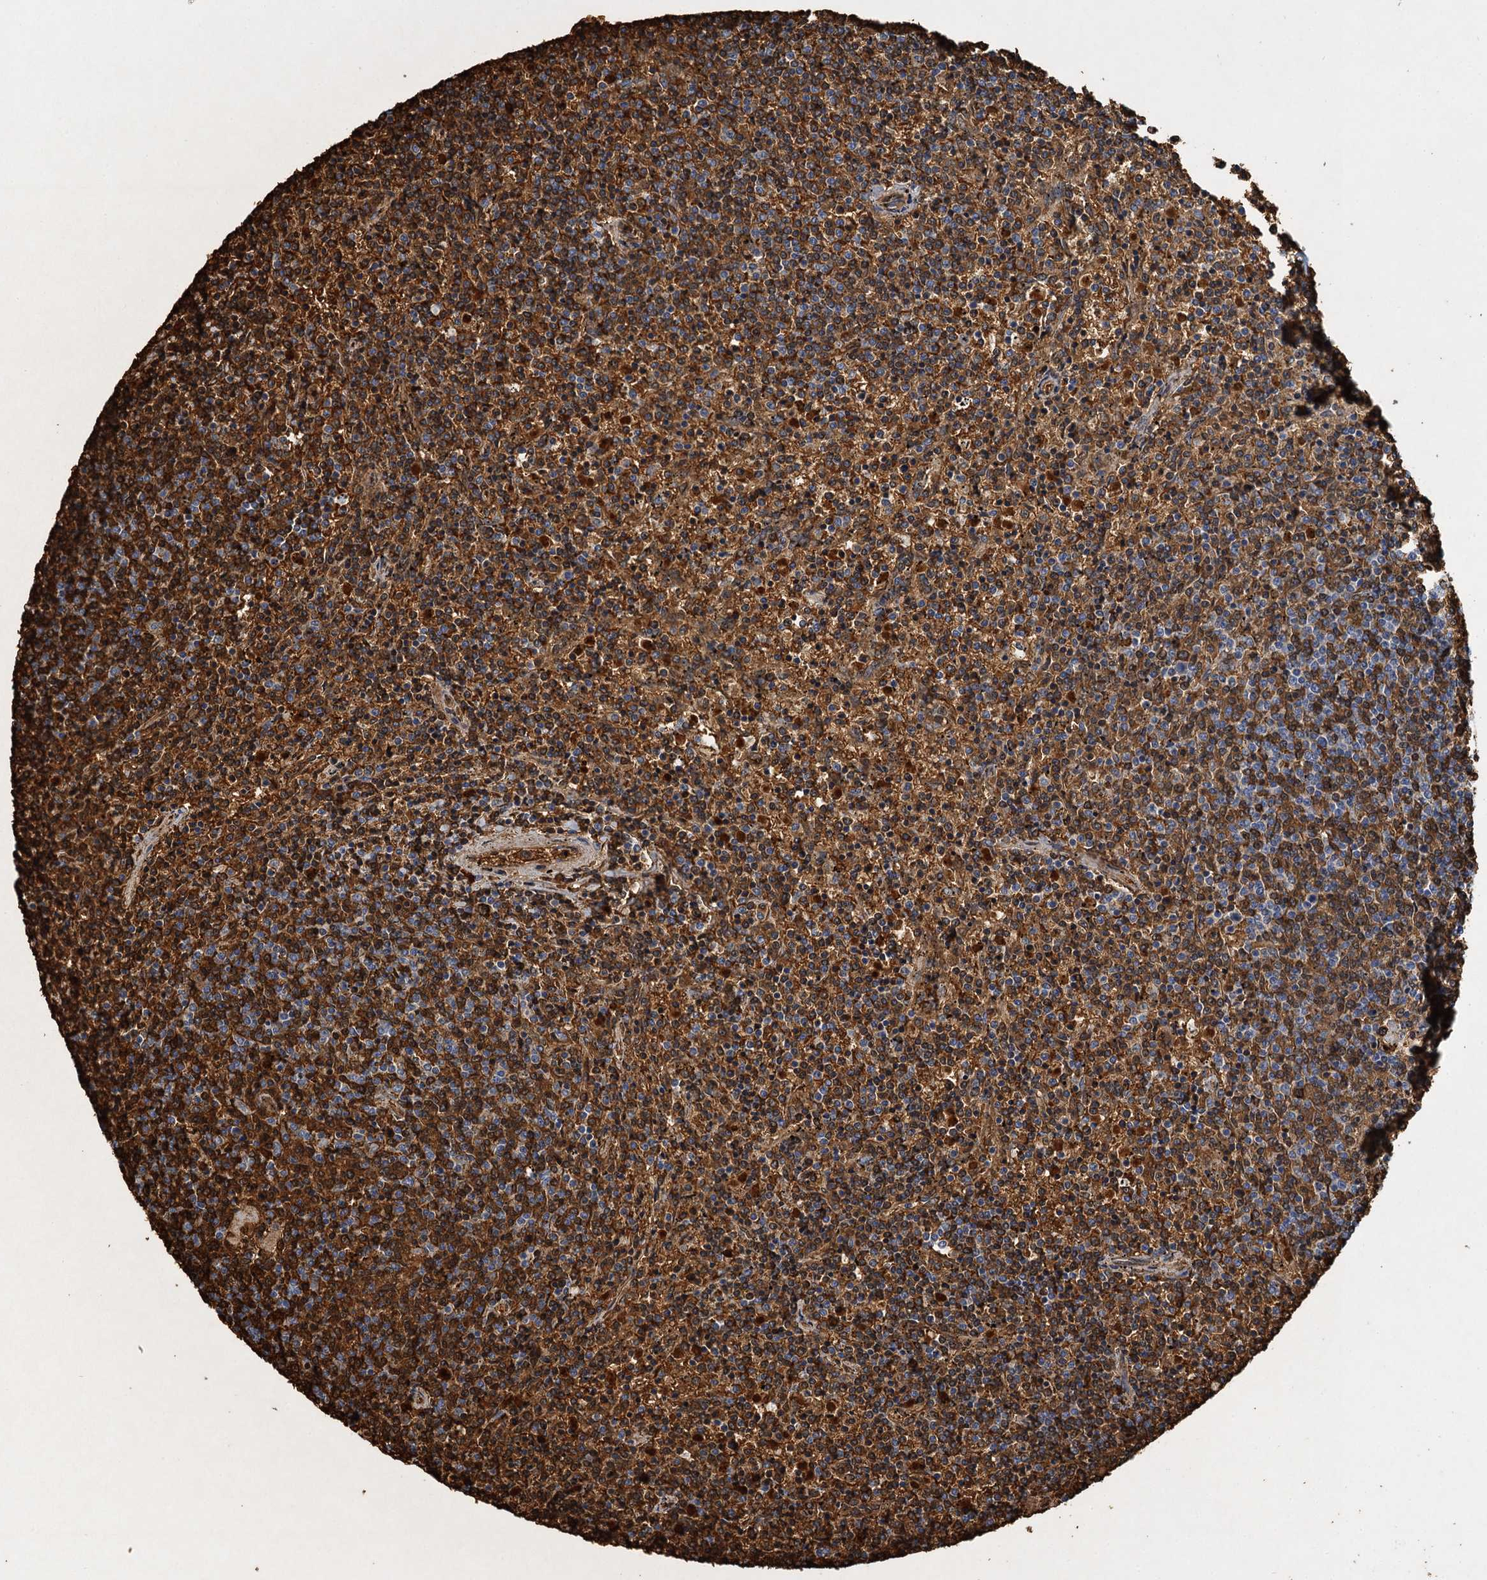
{"staining": {"intensity": "strong", "quantity": "25%-75%", "location": "cytoplasmic/membranous"}, "tissue": "lymphoma", "cell_type": "Tumor cells", "image_type": "cancer", "snomed": [{"axis": "morphology", "description": "Malignant lymphoma, non-Hodgkin's type, Low grade"}, {"axis": "topography", "description": "Spleen"}], "caption": "Immunohistochemical staining of lymphoma reveals high levels of strong cytoplasmic/membranous protein expression in approximately 25%-75% of tumor cells. (Stains: DAB in brown, nuclei in blue, Microscopy: brightfield microscopy at high magnification).", "gene": "BCS1L", "patient": {"sex": "female", "age": 50}}